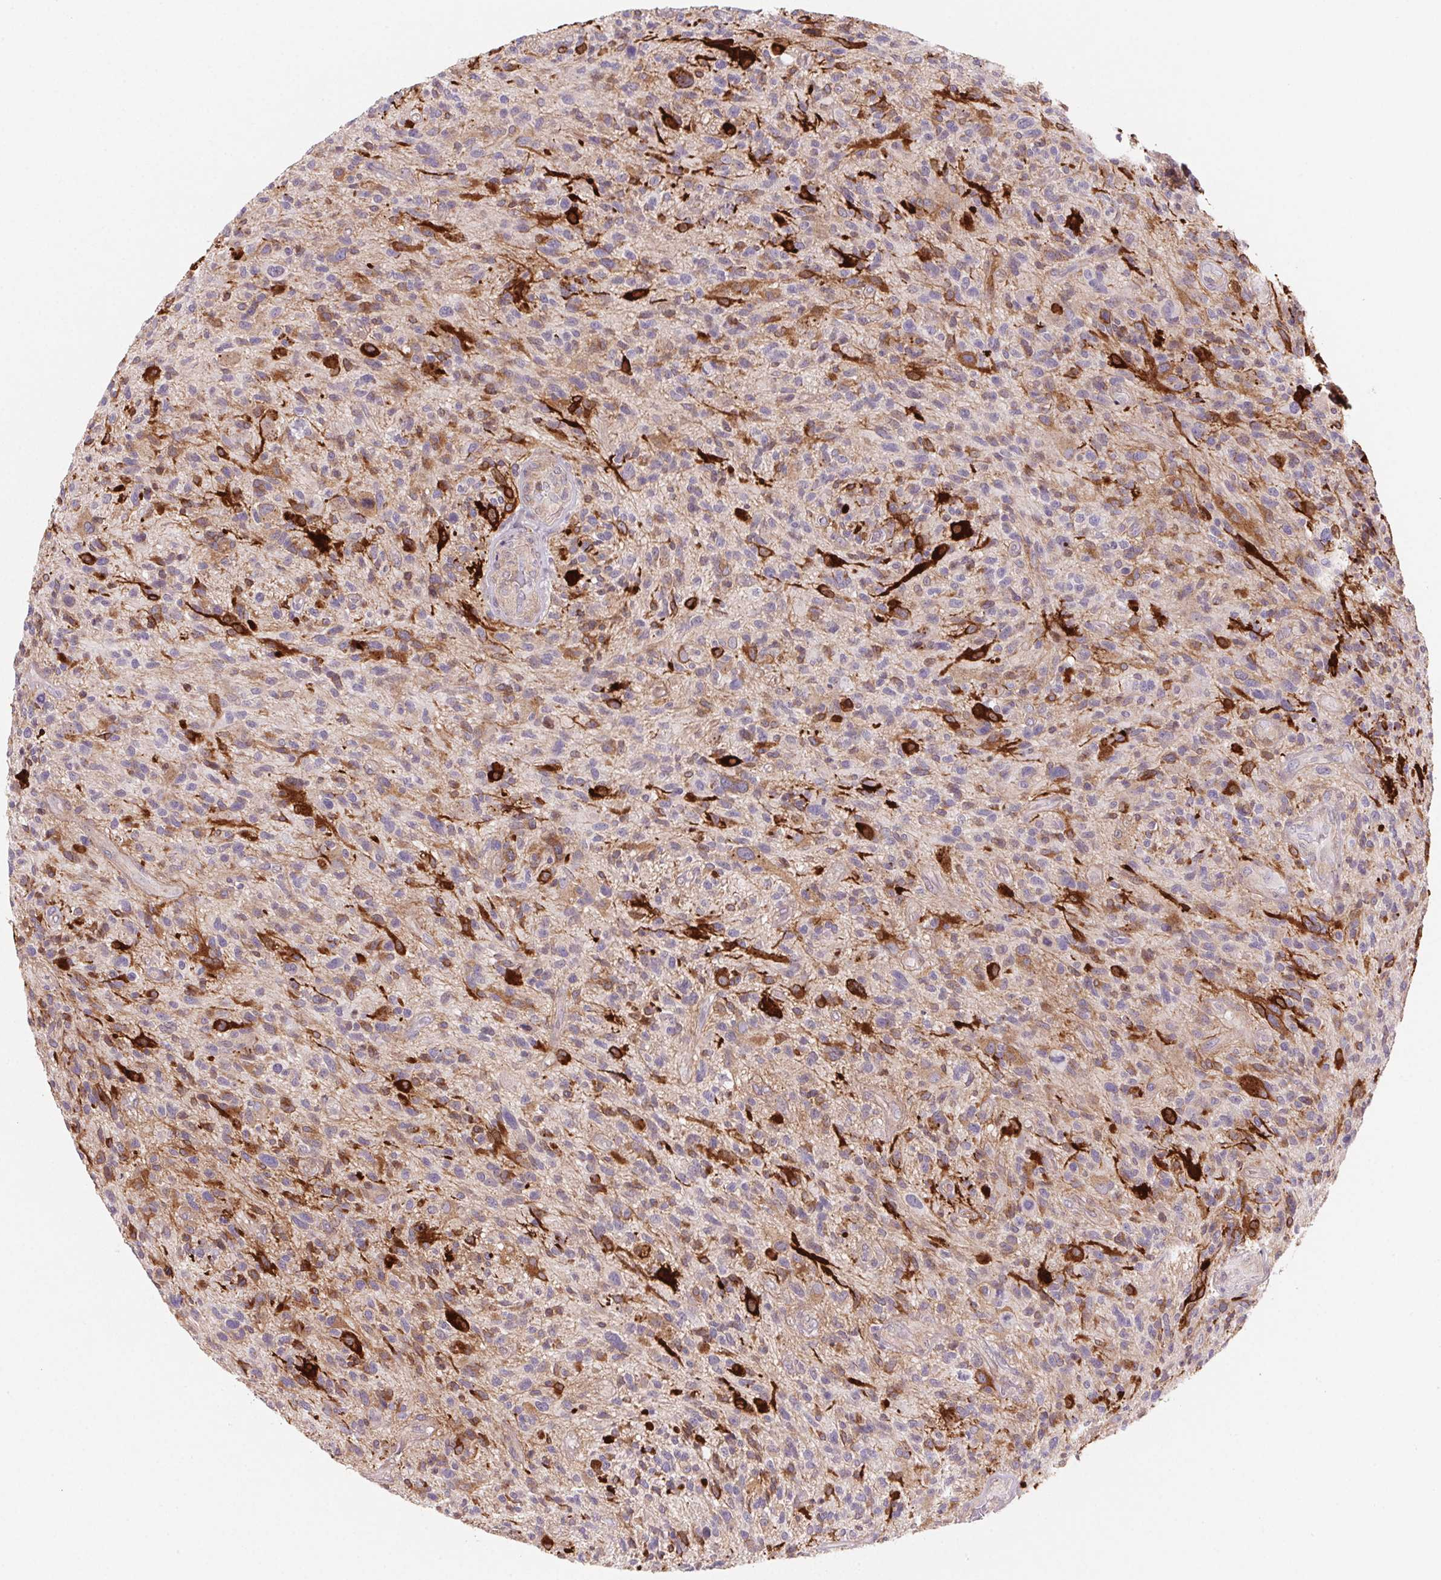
{"staining": {"intensity": "strong", "quantity": "<25%", "location": "cytoplasmic/membranous"}, "tissue": "glioma", "cell_type": "Tumor cells", "image_type": "cancer", "snomed": [{"axis": "morphology", "description": "Glioma, malignant, High grade"}, {"axis": "topography", "description": "Brain"}], "caption": "Protein expression analysis of human glioma reveals strong cytoplasmic/membranous staining in about <25% of tumor cells. The staining is performed using DAB brown chromogen to label protein expression. The nuclei are counter-stained blue using hematoxylin.", "gene": "GBP1", "patient": {"sex": "male", "age": 47}}